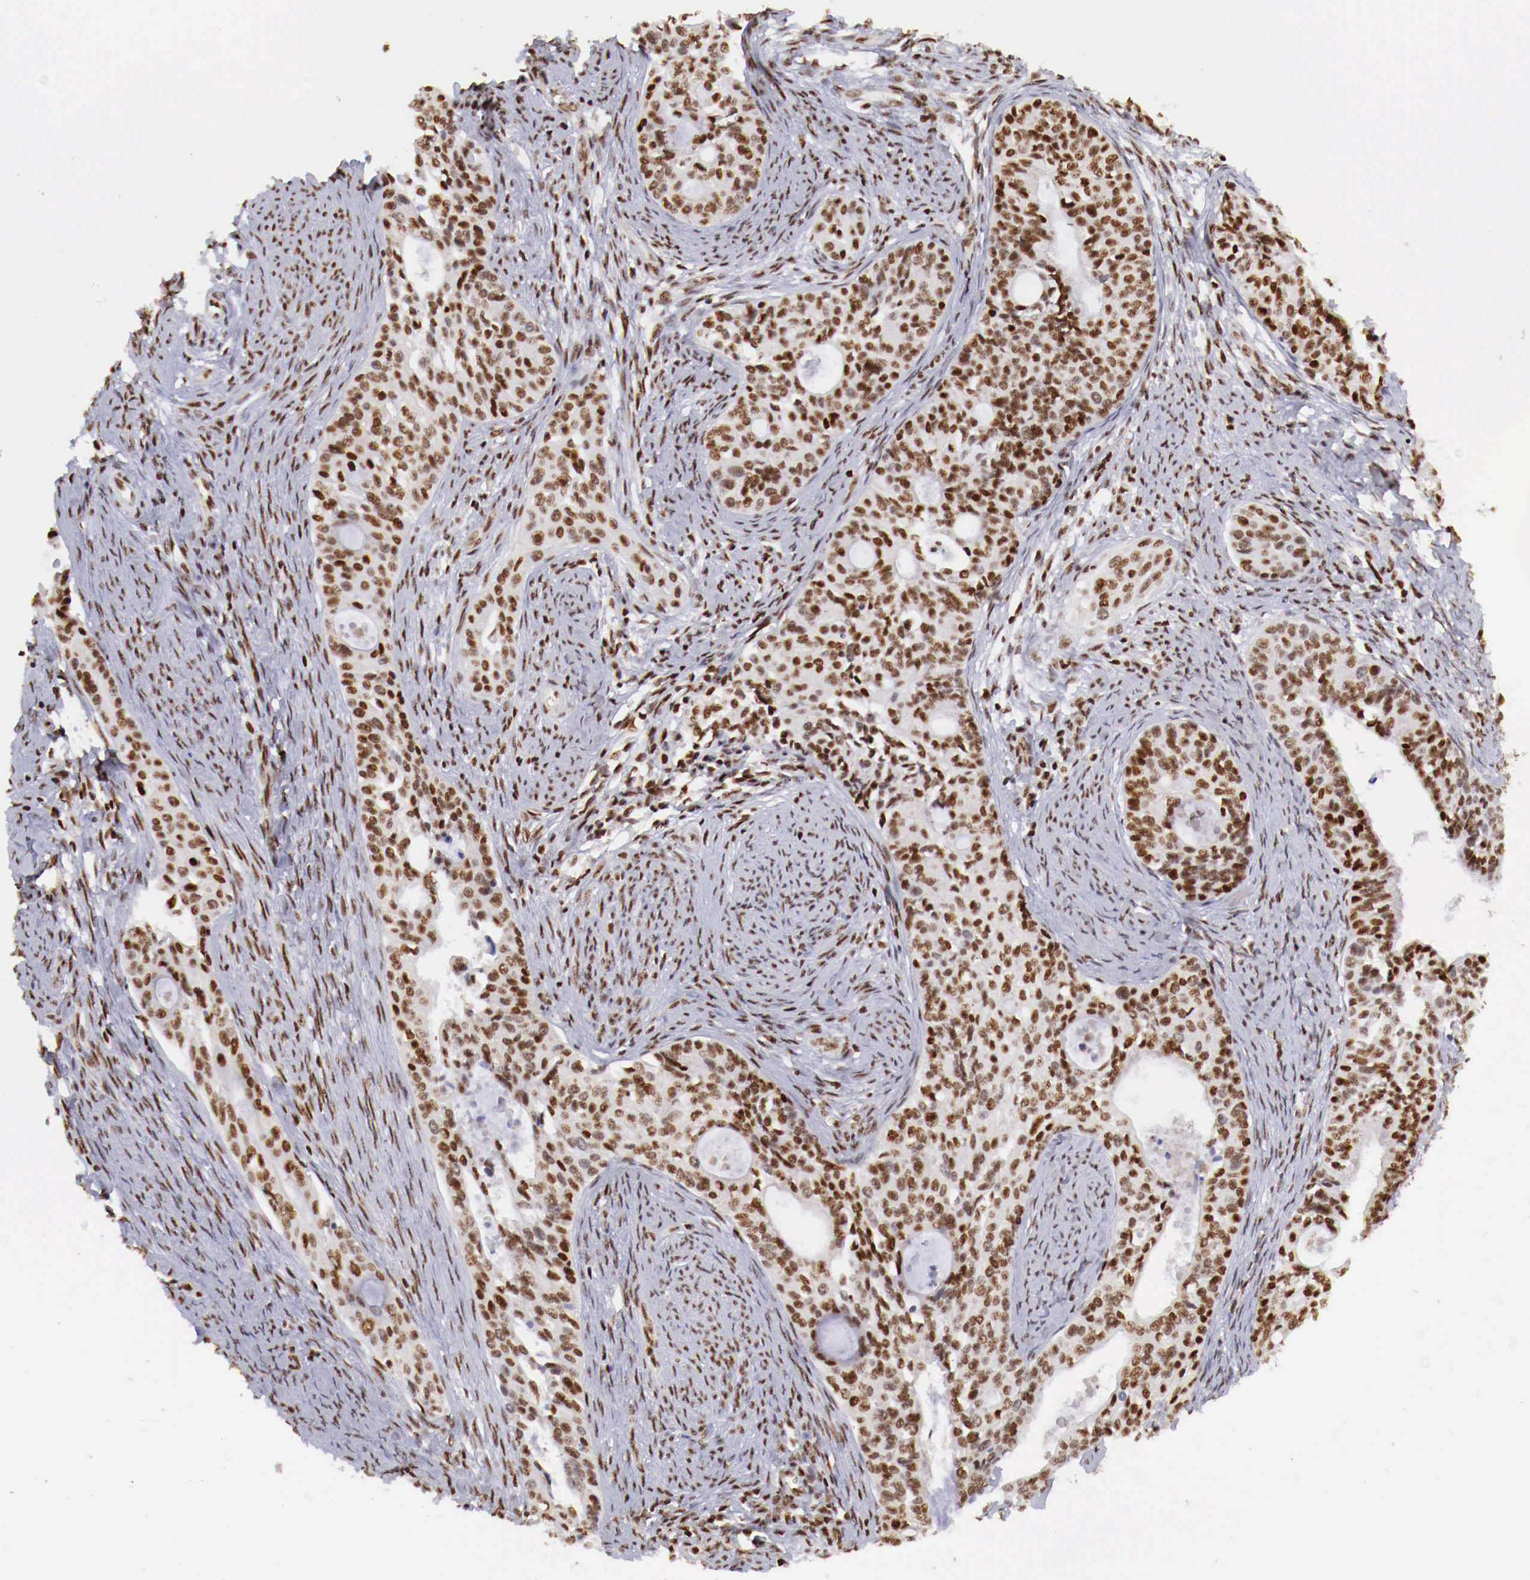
{"staining": {"intensity": "moderate", "quantity": ">75%", "location": "nuclear"}, "tissue": "cervical cancer", "cell_type": "Tumor cells", "image_type": "cancer", "snomed": [{"axis": "morphology", "description": "Squamous cell carcinoma, NOS"}, {"axis": "topography", "description": "Cervix"}], "caption": "IHC (DAB (3,3'-diaminobenzidine)) staining of human cervical cancer demonstrates moderate nuclear protein staining in about >75% of tumor cells.", "gene": "MAX", "patient": {"sex": "female", "age": 34}}